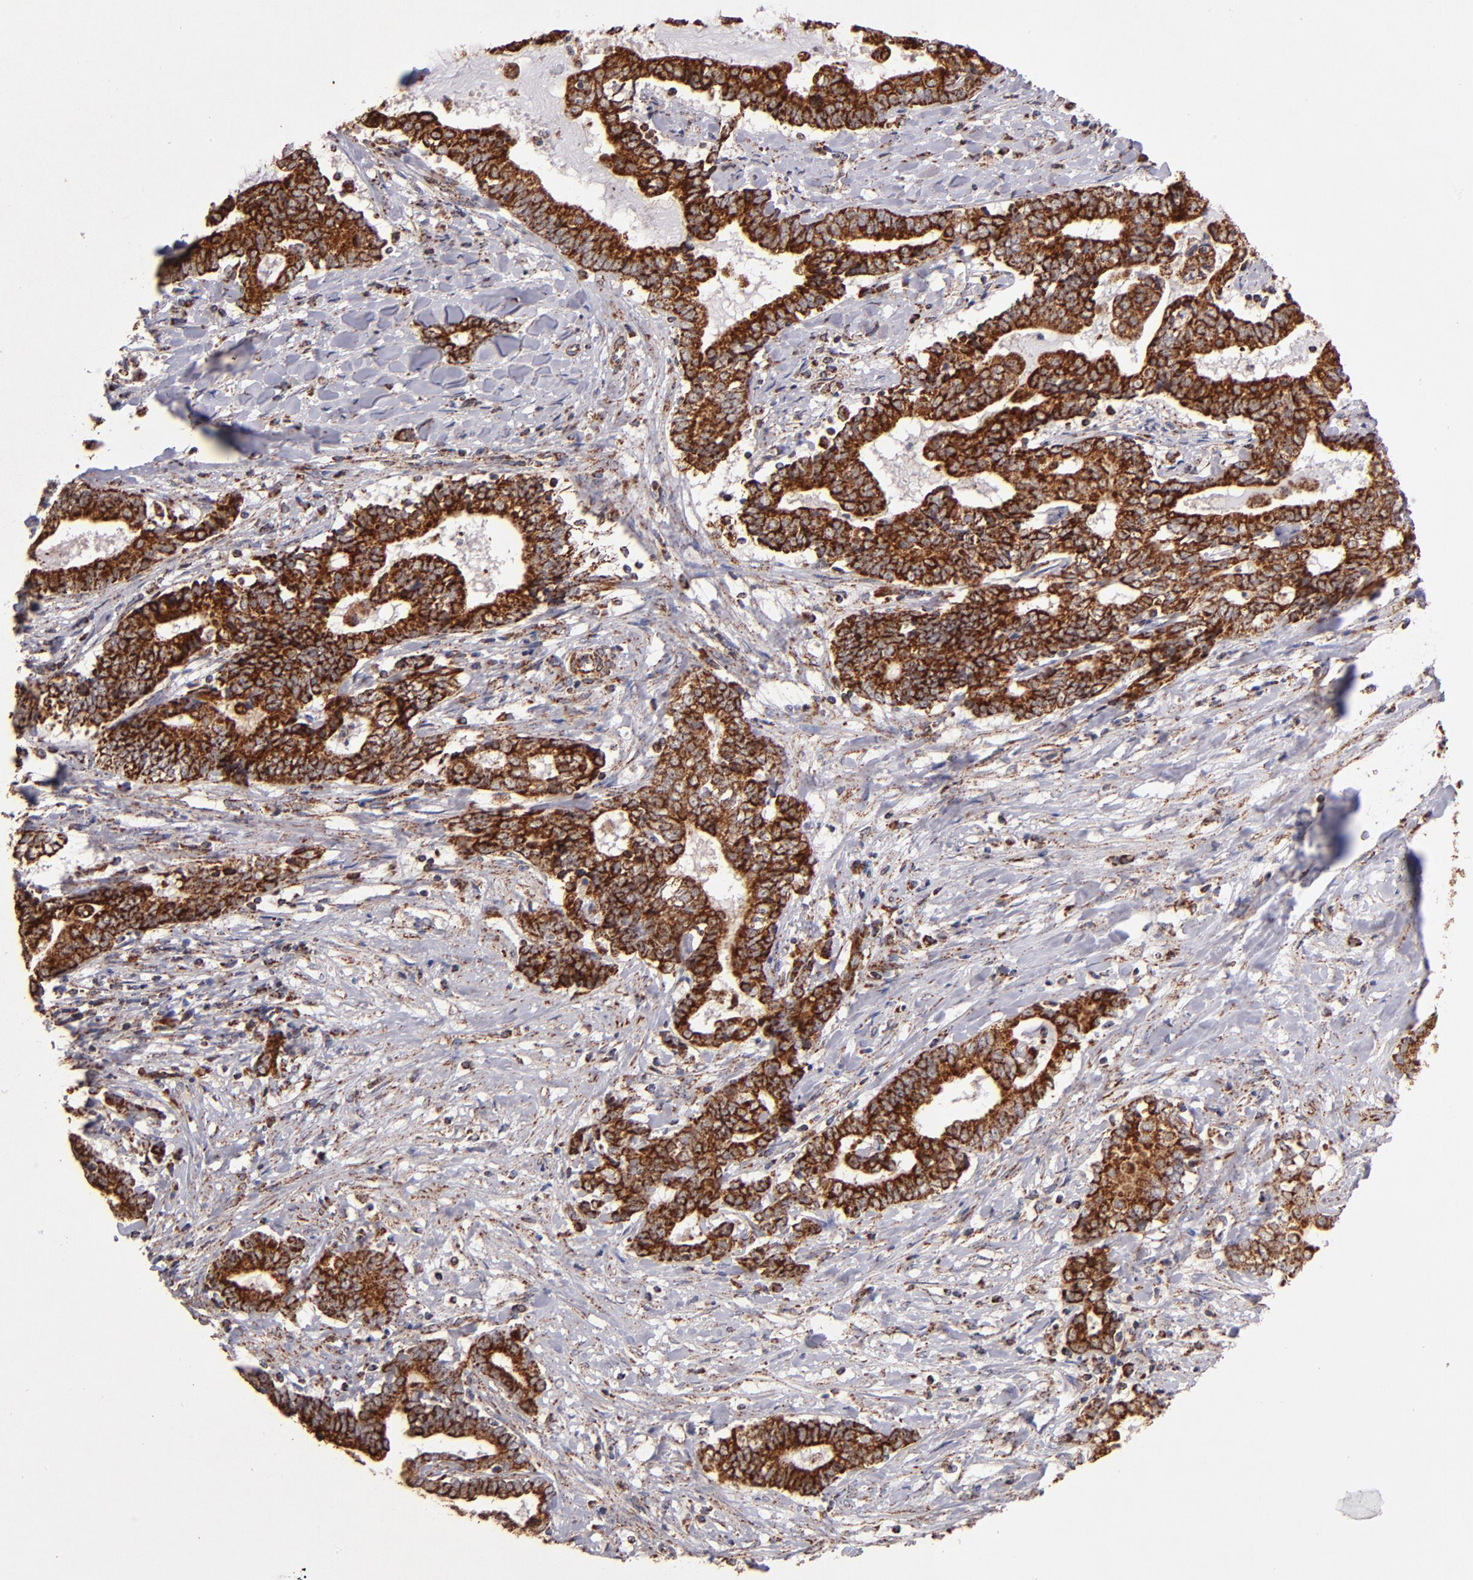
{"staining": {"intensity": "strong", "quantity": ">75%", "location": "cytoplasmic/membranous"}, "tissue": "liver cancer", "cell_type": "Tumor cells", "image_type": "cancer", "snomed": [{"axis": "morphology", "description": "Cholangiocarcinoma"}, {"axis": "topography", "description": "Liver"}], "caption": "Cholangiocarcinoma (liver) was stained to show a protein in brown. There is high levels of strong cytoplasmic/membranous positivity in about >75% of tumor cells.", "gene": "DLST", "patient": {"sex": "male", "age": 57}}